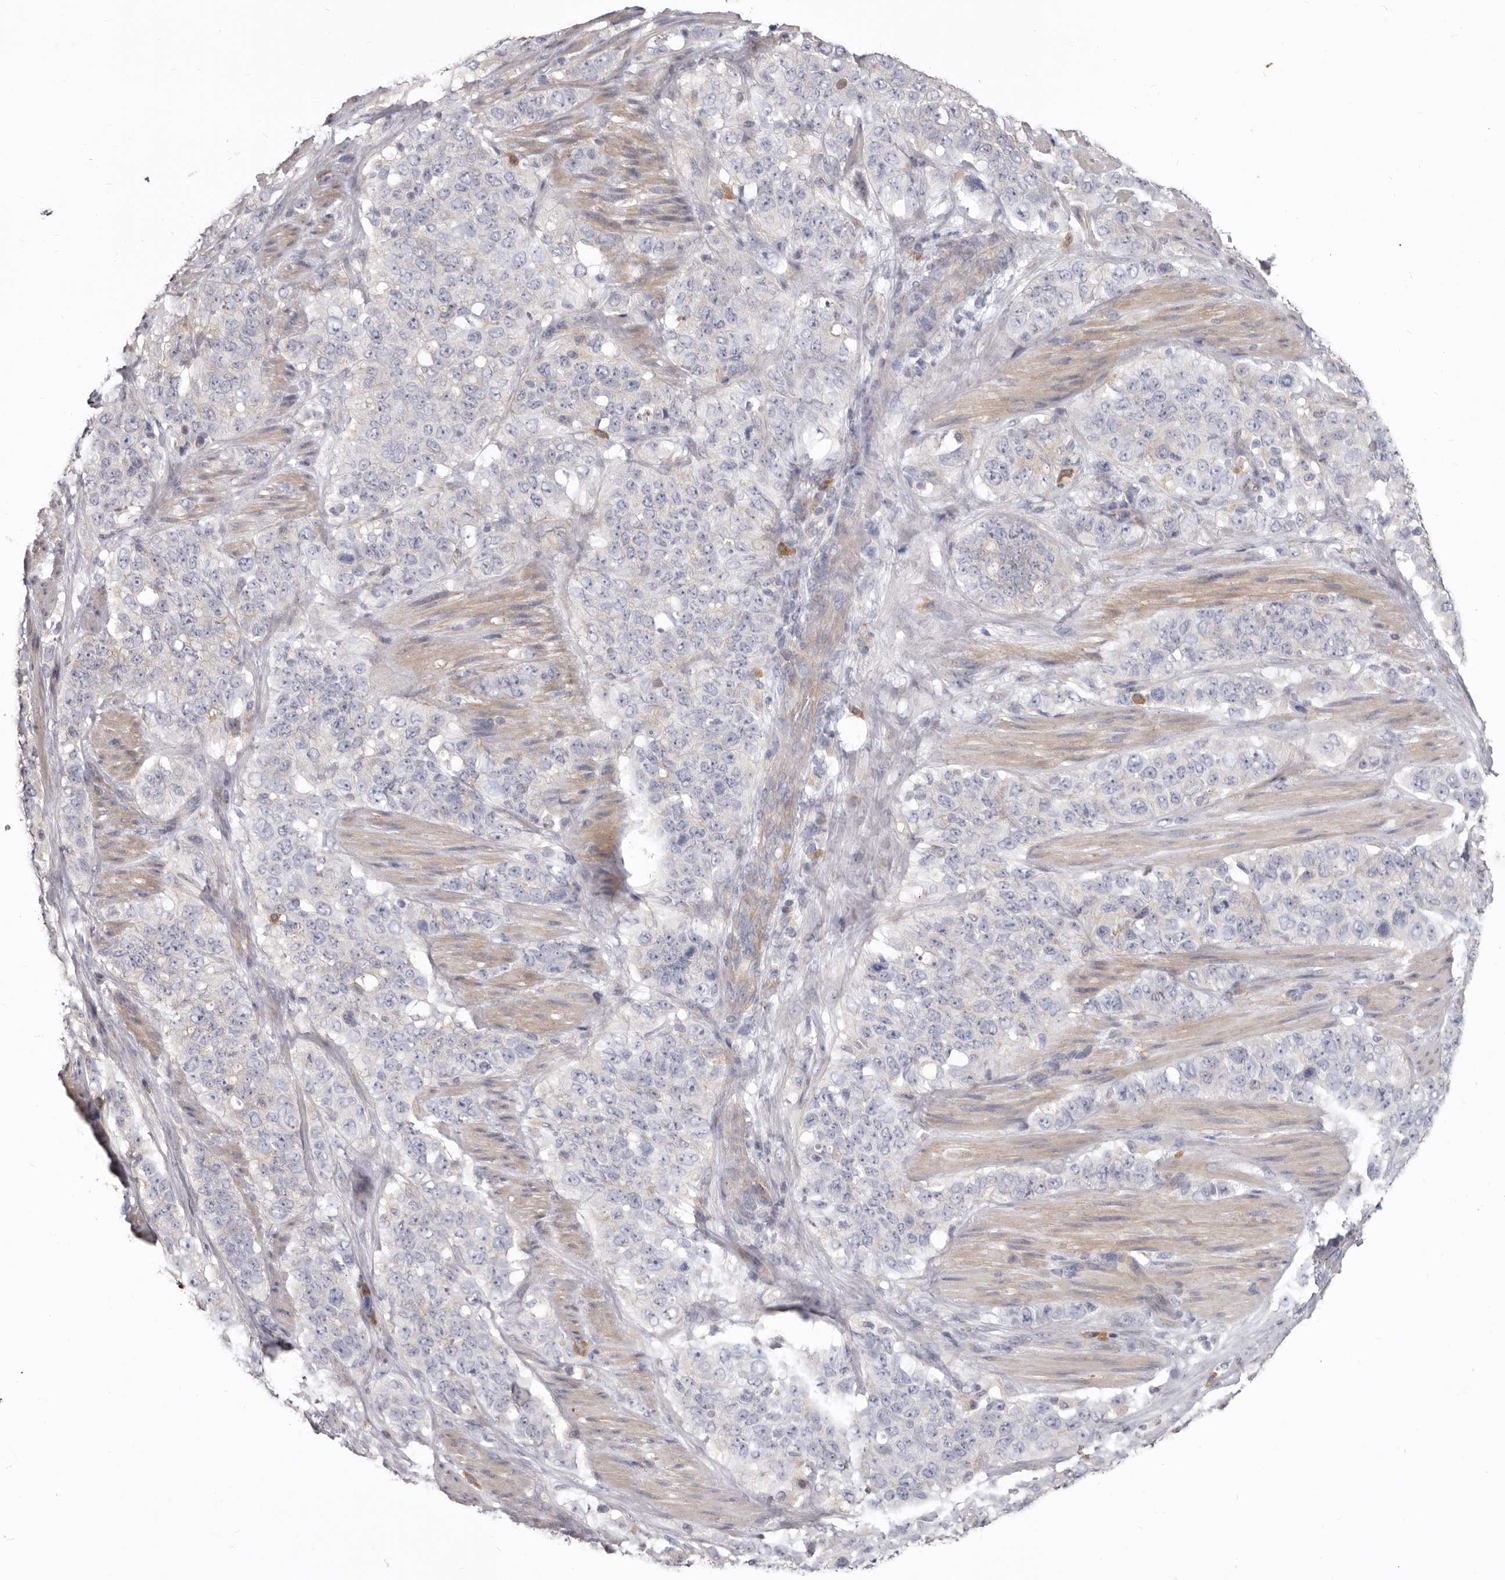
{"staining": {"intensity": "weak", "quantity": "<25%", "location": "cytoplasmic/membranous"}, "tissue": "stomach cancer", "cell_type": "Tumor cells", "image_type": "cancer", "snomed": [{"axis": "morphology", "description": "Adenocarcinoma, NOS"}, {"axis": "topography", "description": "Stomach"}], "caption": "The immunohistochemistry histopathology image has no significant positivity in tumor cells of stomach cancer (adenocarcinoma) tissue. (Brightfield microscopy of DAB (3,3'-diaminobenzidine) immunohistochemistry at high magnification).", "gene": "FMO2", "patient": {"sex": "male", "age": 48}}